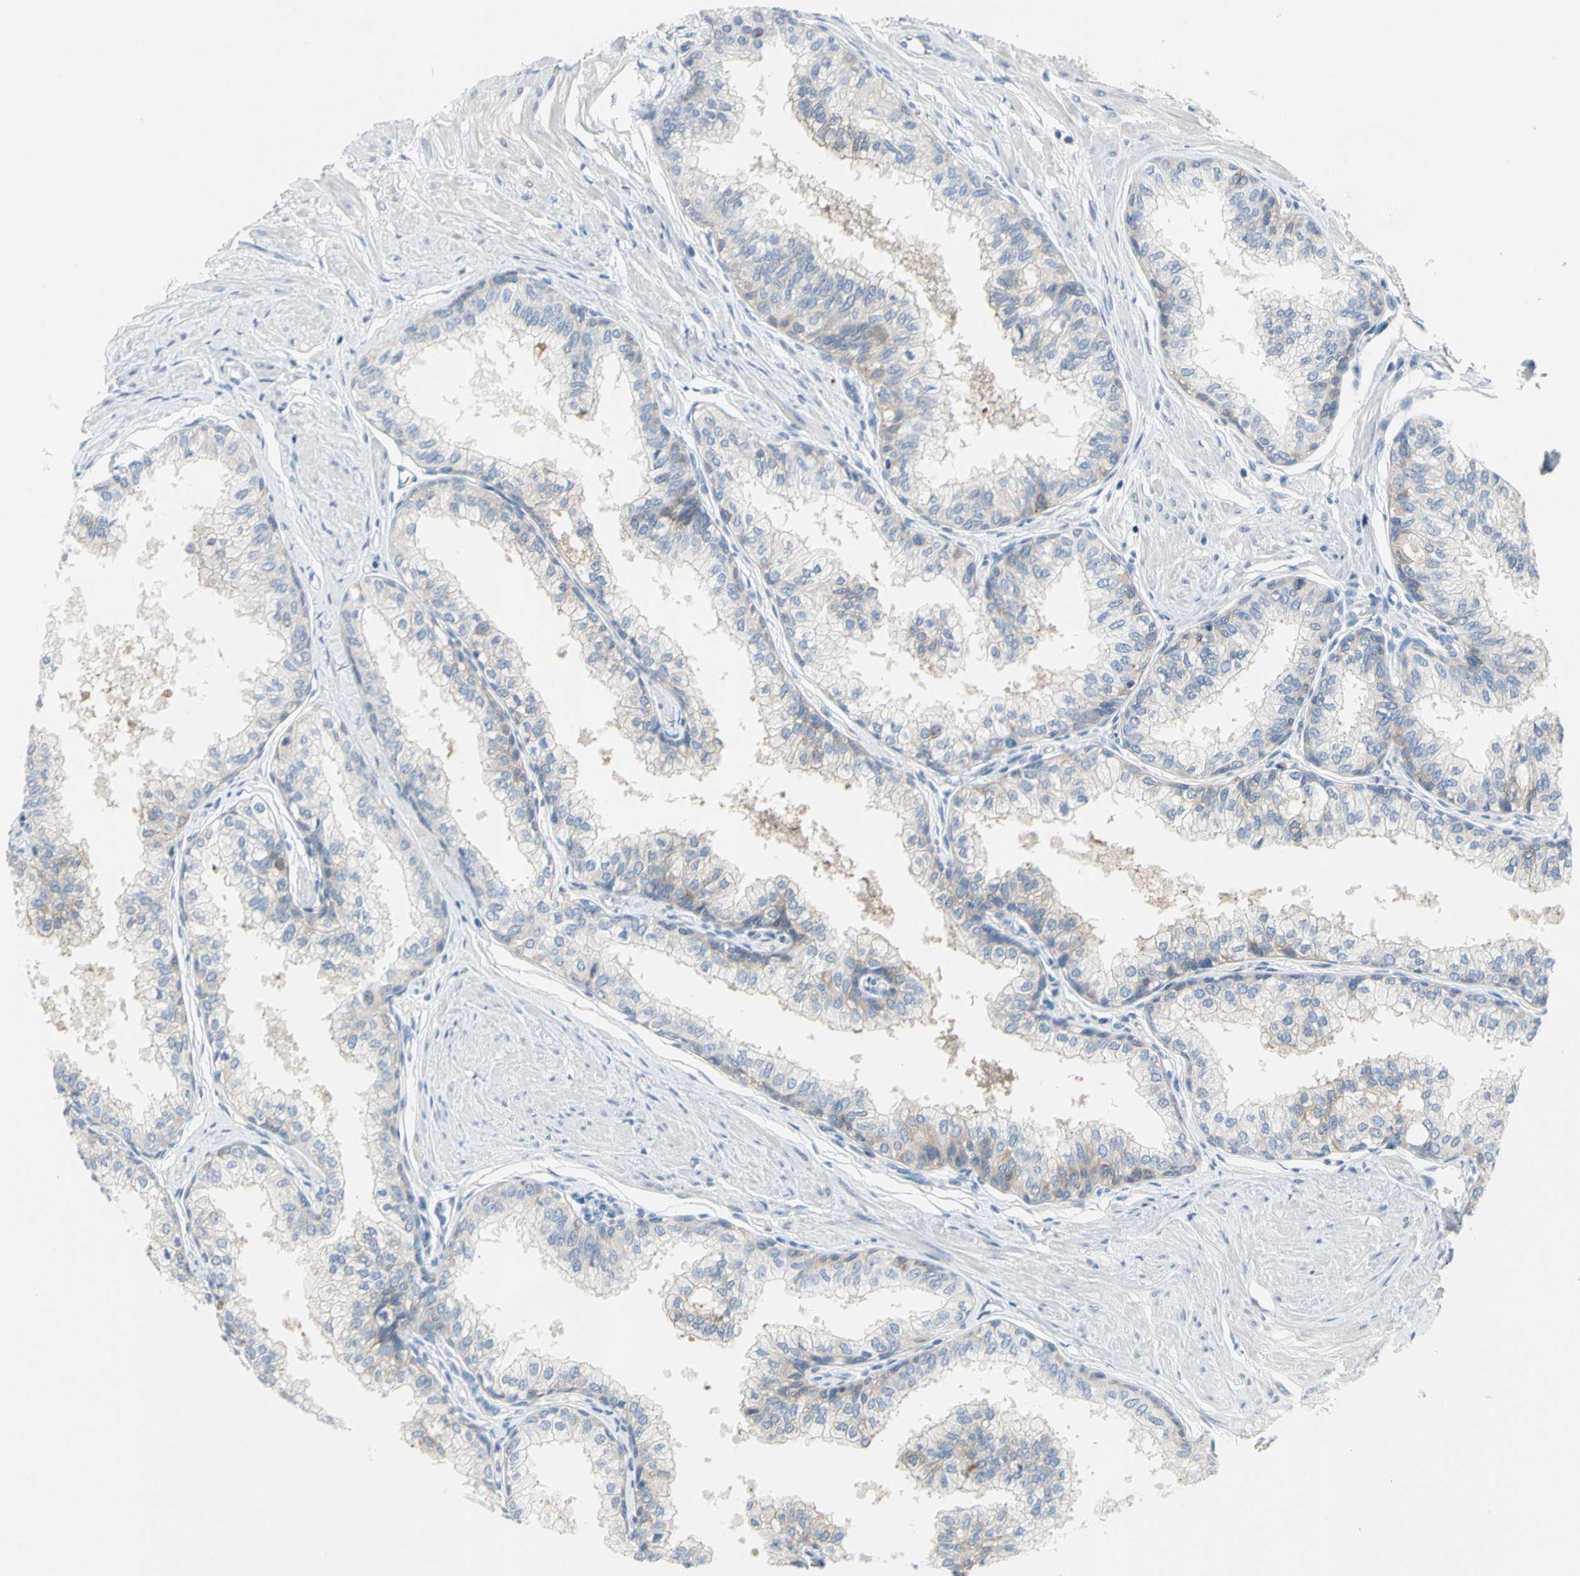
{"staining": {"intensity": "weak", "quantity": ">75%", "location": "cytoplasmic/membranous"}, "tissue": "prostate", "cell_type": "Glandular cells", "image_type": "normal", "snomed": [{"axis": "morphology", "description": "Normal tissue, NOS"}, {"axis": "topography", "description": "Prostate"}, {"axis": "topography", "description": "Seminal veicle"}], "caption": "Protein staining of benign prostate reveals weak cytoplasmic/membranous positivity in approximately >75% of glandular cells.", "gene": "MUC1", "patient": {"sex": "male", "age": 60}}